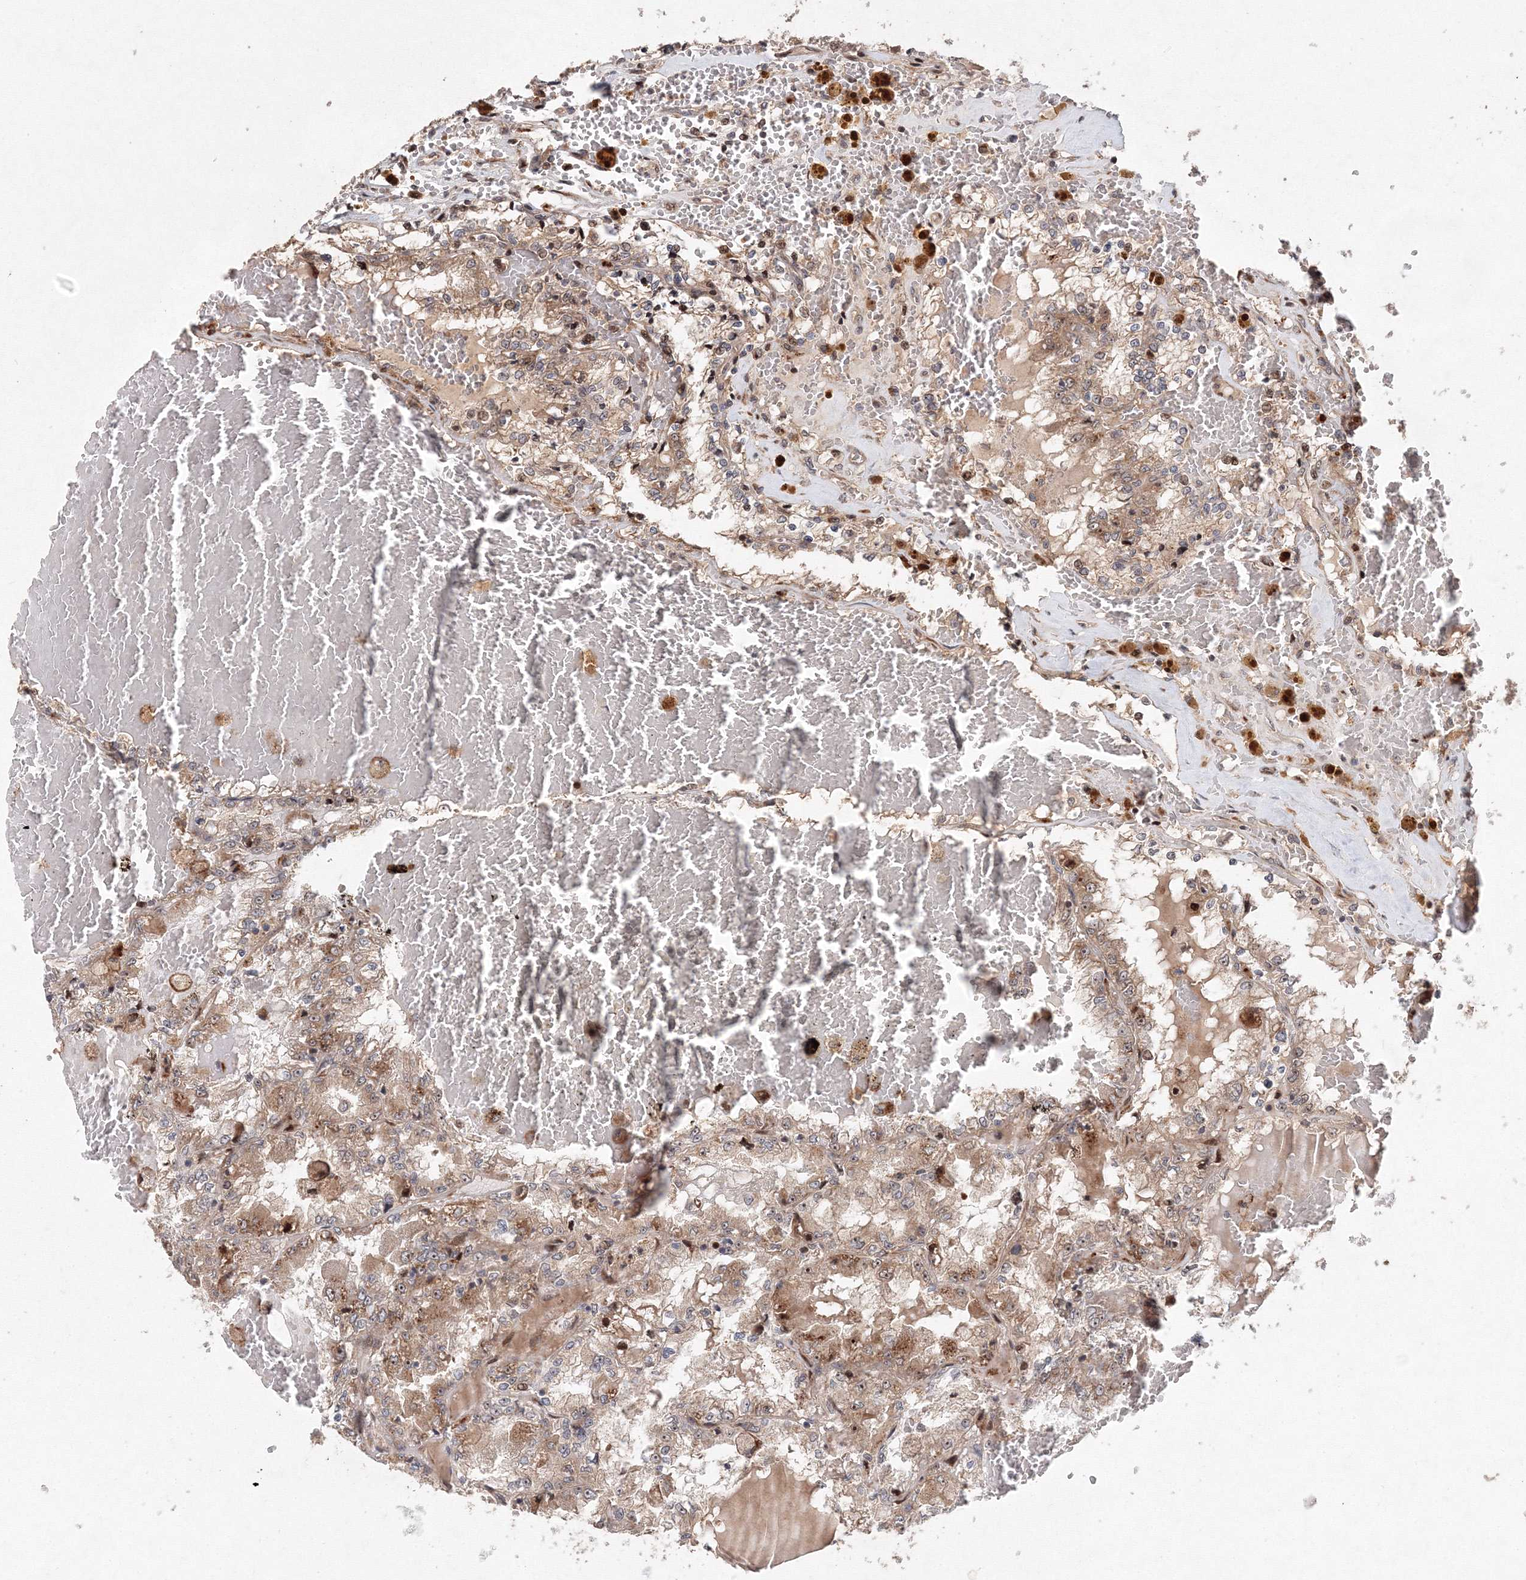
{"staining": {"intensity": "weak", "quantity": ">75%", "location": "cytoplasmic/membranous,nuclear"}, "tissue": "renal cancer", "cell_type": "Tumor cells", "image_type": "cancer", "snomed": [{"axis": "morphology", "description": "Adenocarcinoma, NOS"}, {"axis": "topography", "description": "Kidney"}], "caption": "Renal cancer (adenocarcinoma) stained with DAB IHC exhibits low levels of weak cytoplasmic/membranous and nuclear expression in approximately >75% of tumor cells.", "gene": "ANKAR", "patient": {"sex": "female", "age": 56}}